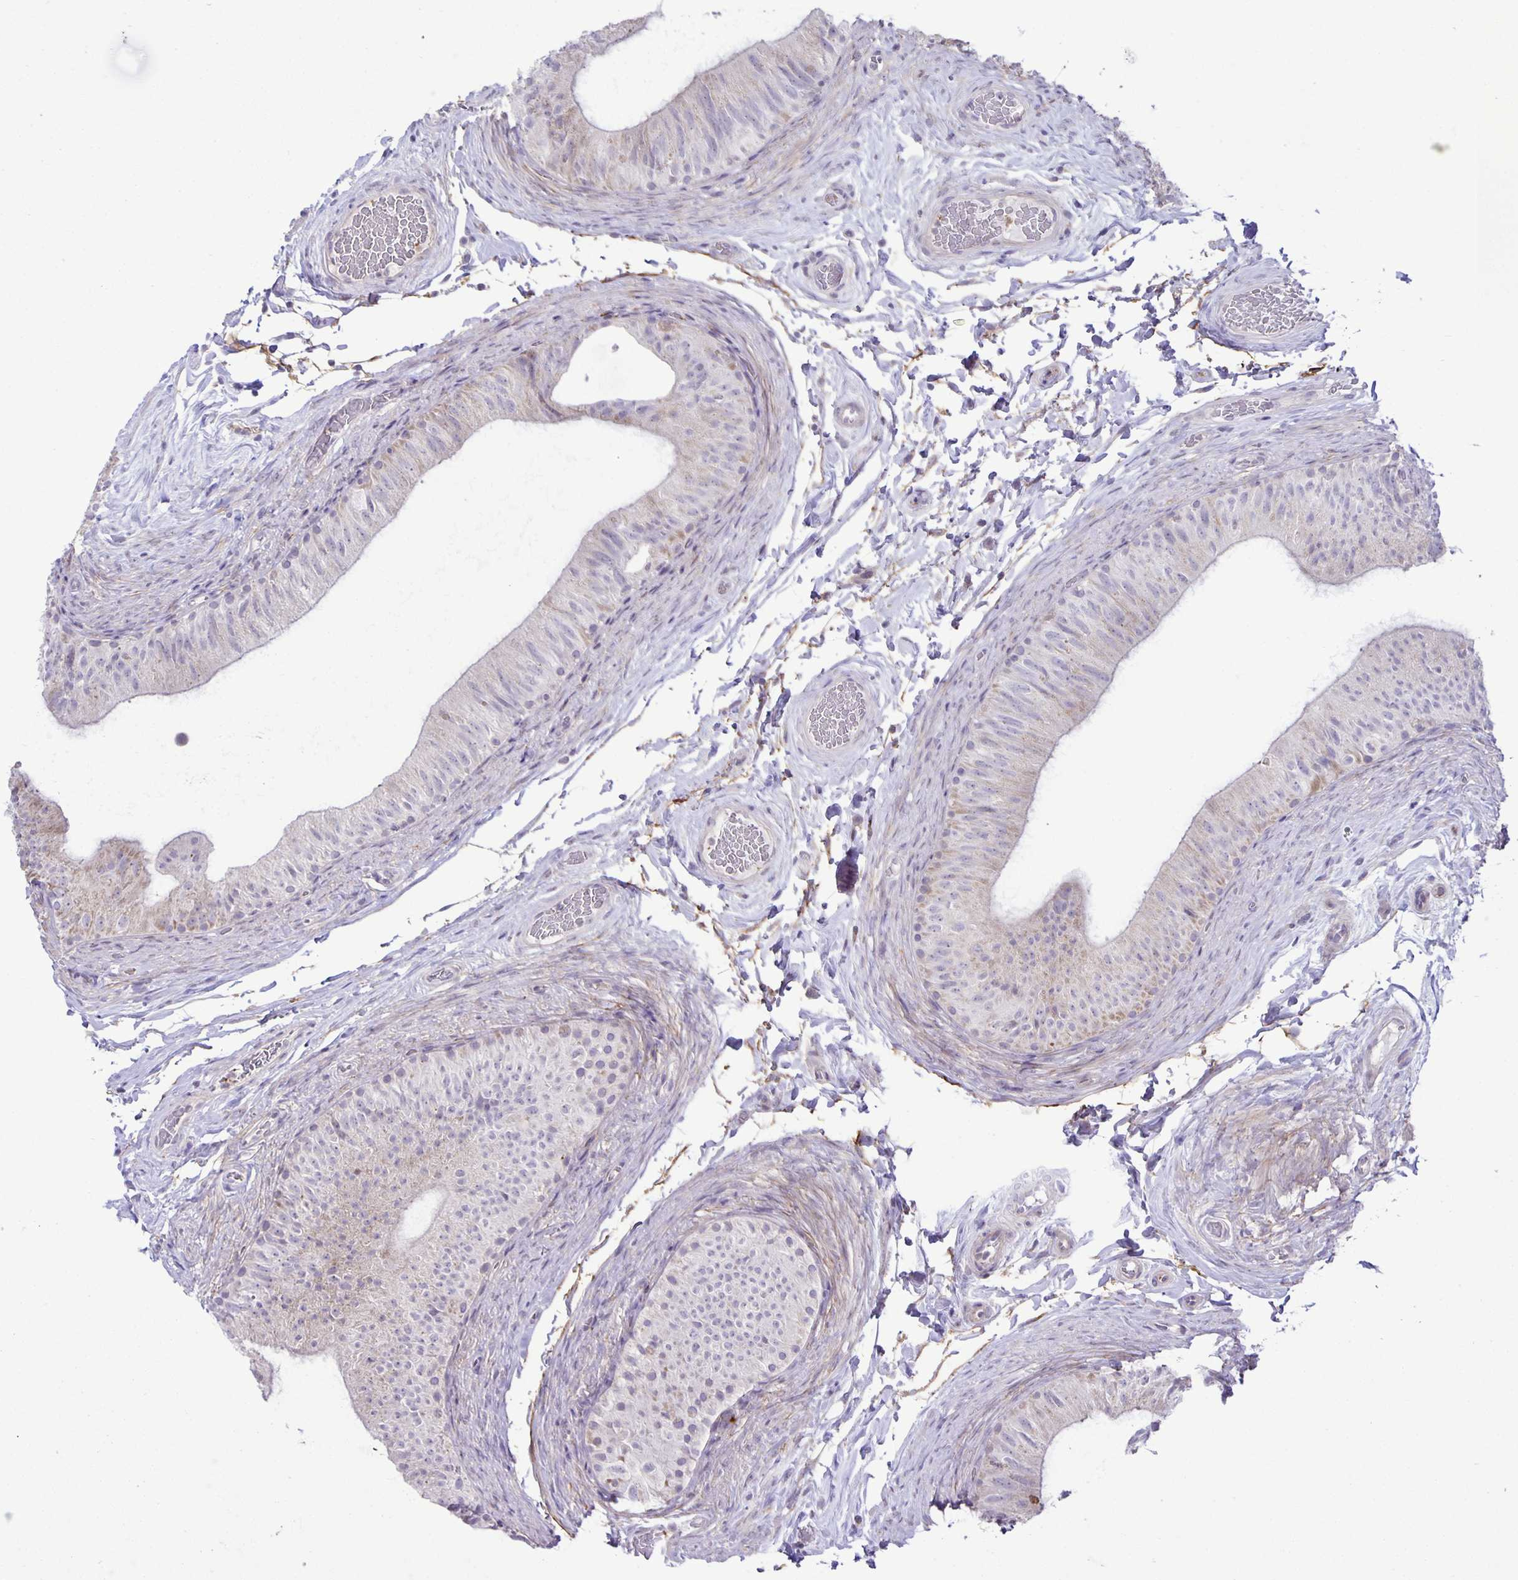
{"staining": {"intensity": "negative", "quantity": "none", "location": "none"}, "tissue": "epididymis", "cell_type": "Glandular cells", "image_type": "normal", "snomed": [{"axis": "morphology", "description": "Normal tissue, NOS"}, {"axis": "topography", "description": "Epididymis, spermatic cord, NOS"}, {"axis": "topography", "description": "Epididymis"}], "caption": "This is an immunohistochemistry image of normal epididymis. There is no staining in glandular cells.", "gene": "ADCK1", "patient": {"sex": "male", "age": 31}}